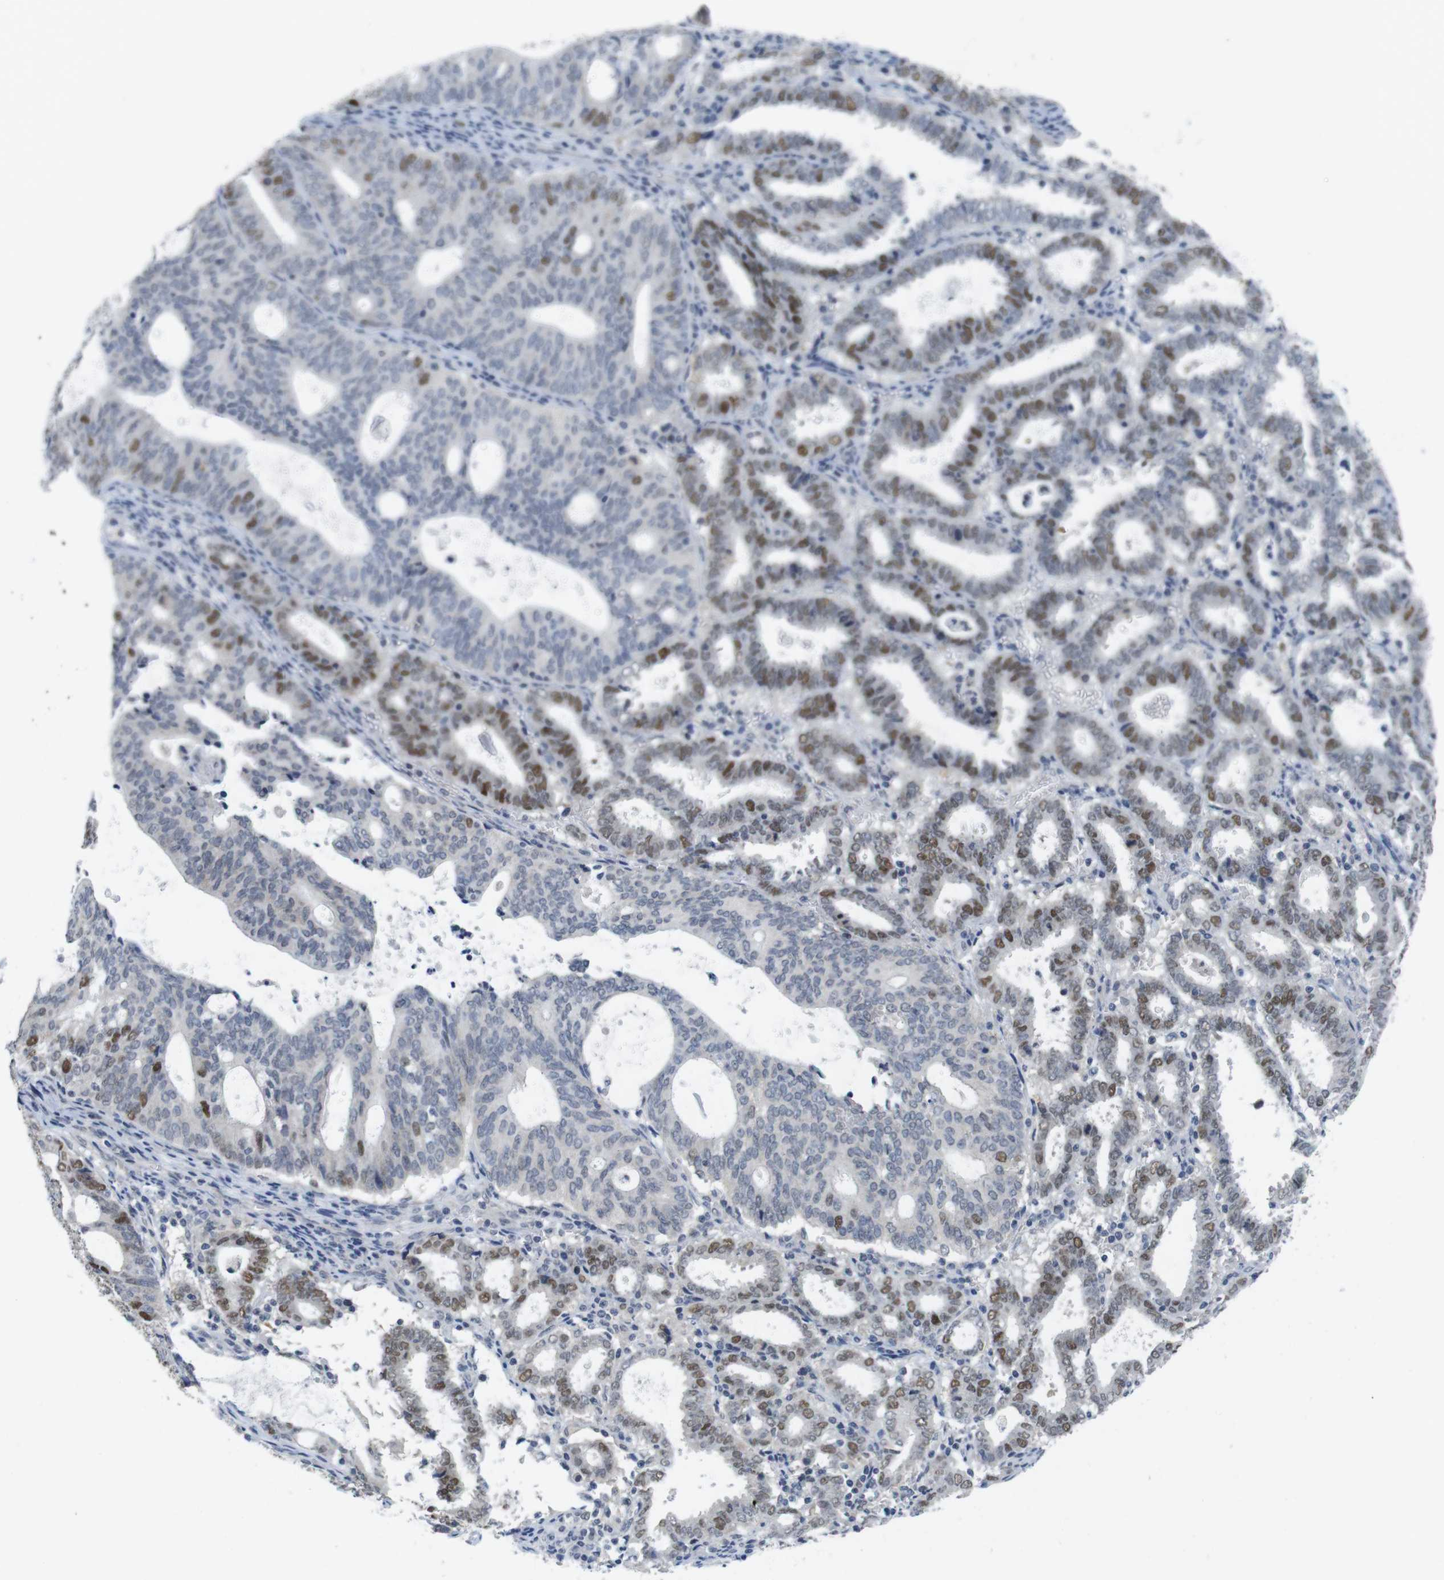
{"staining": {"intensity": "moderate", "quantity": "25%-75%", "location": "nuclear"}, "tissue": "endometrial cancer", "cell_type": "Tumor cells", "image_type": "cancer", "snomed": [{"axis": "morphology", "description": "Adenocarcinoma, NOS"}, {"axis": "topography", "description": "Uterus"}], "caption": "DAB immunohistochemical staining of endometrial cancer displays moderate nuclear protein positivity in about 25%-75% of tumor cells. (Brightfield microscopy of DAB IHC at high magnification).", "gene": "SKP2", "patient": {"sex": "female", "age": 83}}